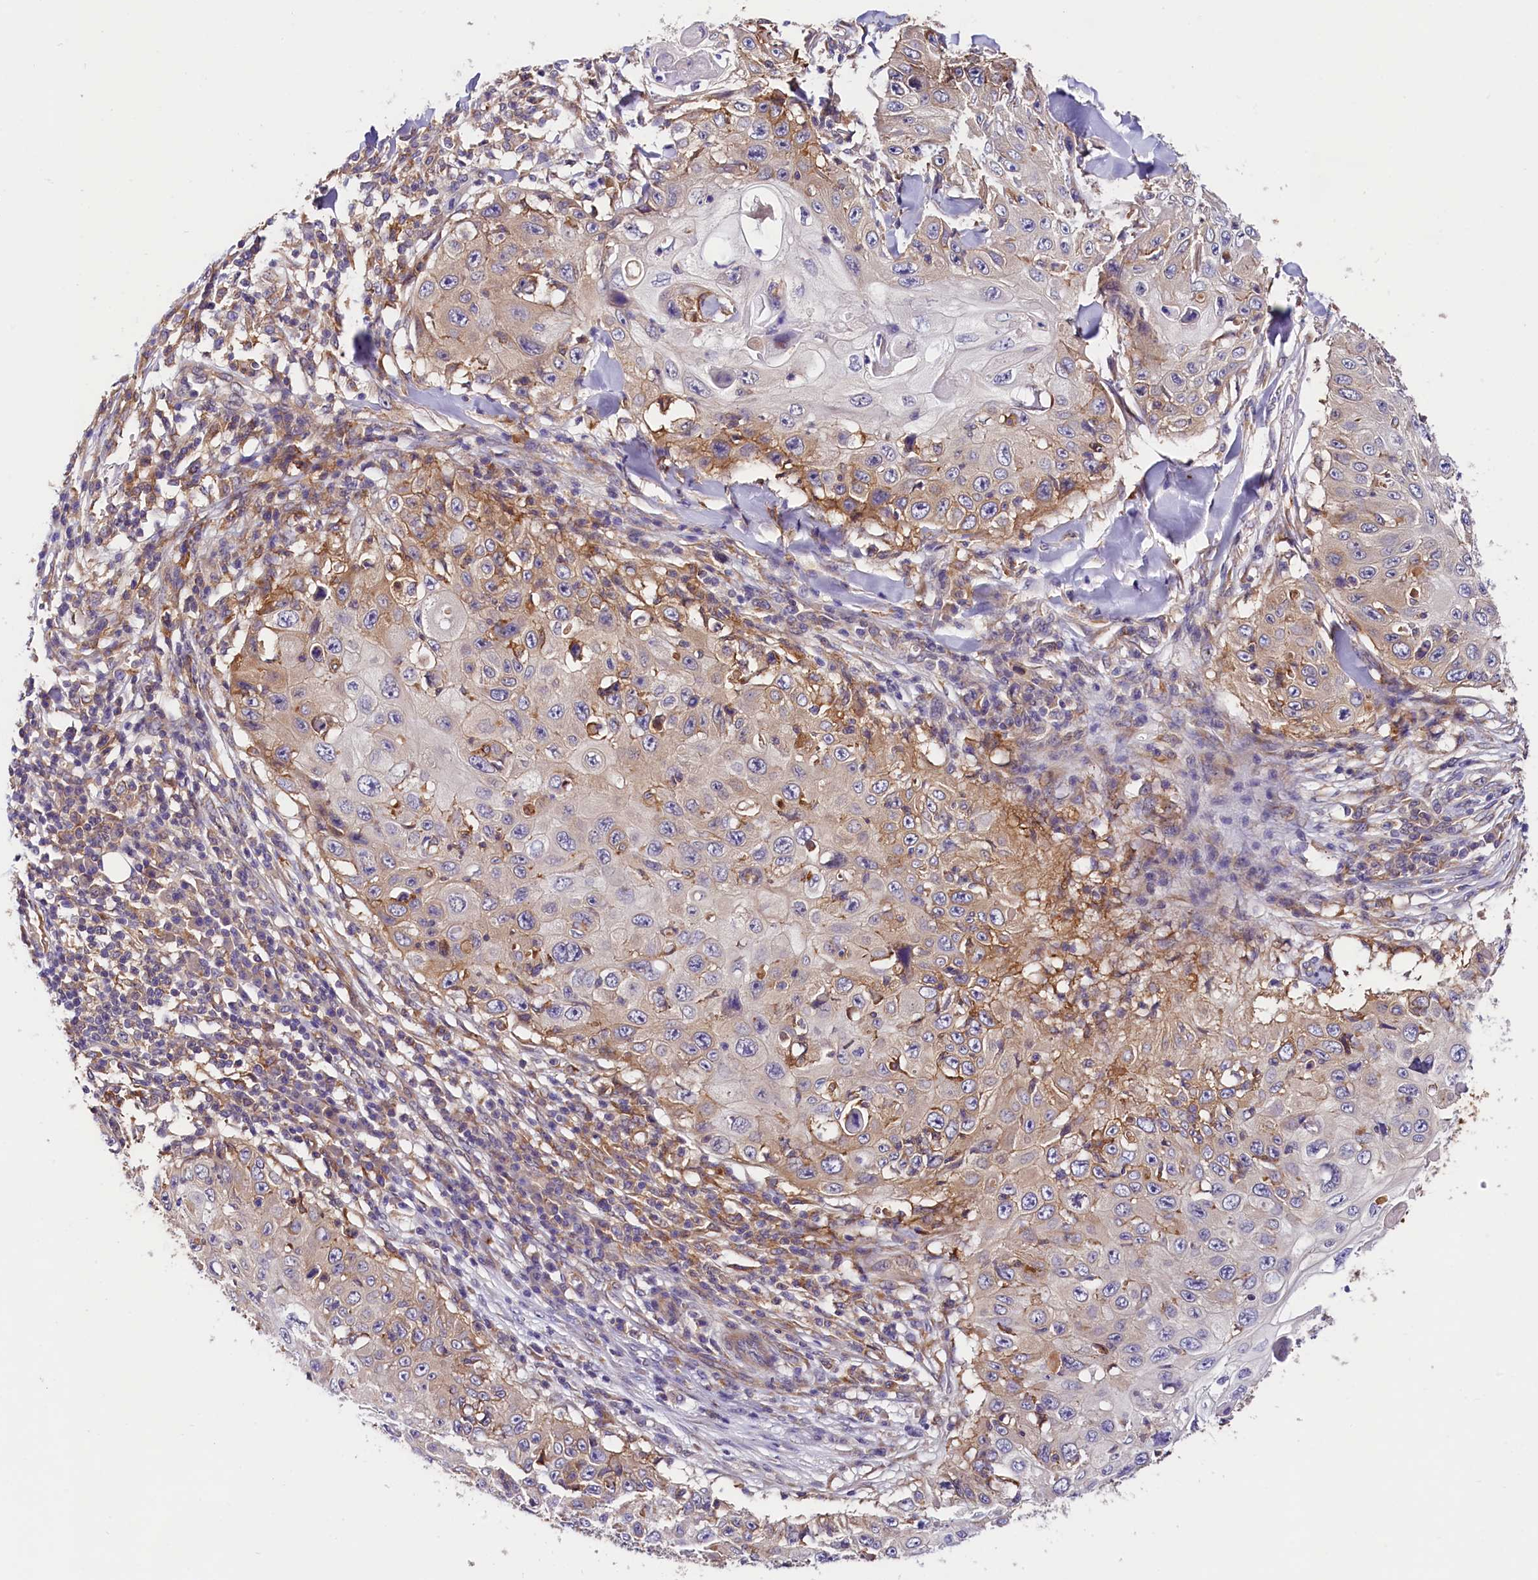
{"staining": {"intensity": "moderate", "quantity": "<25%", "location": "cytoplasmic/membranous"}, "tissue": "skin cancer", "cell_type": "Tumor cells", "image_type": "cancer", "snomed": [{"axis": "morphology", "description": "Squamous cell carcinoma, NOS"}, {"axis": "topography", "description": "Skin"}], "caption": "Brown immunohistochemical staining in human squamous cell carcinoma (skin) exhibits moderate cytoplasmic/membranous staining in approximately <25% of tumor cells. (Brightfield microscopy of DAB IHC at high magnification).", "gene": "OAS3", "patient": {"sex": "male", "age": 86}}